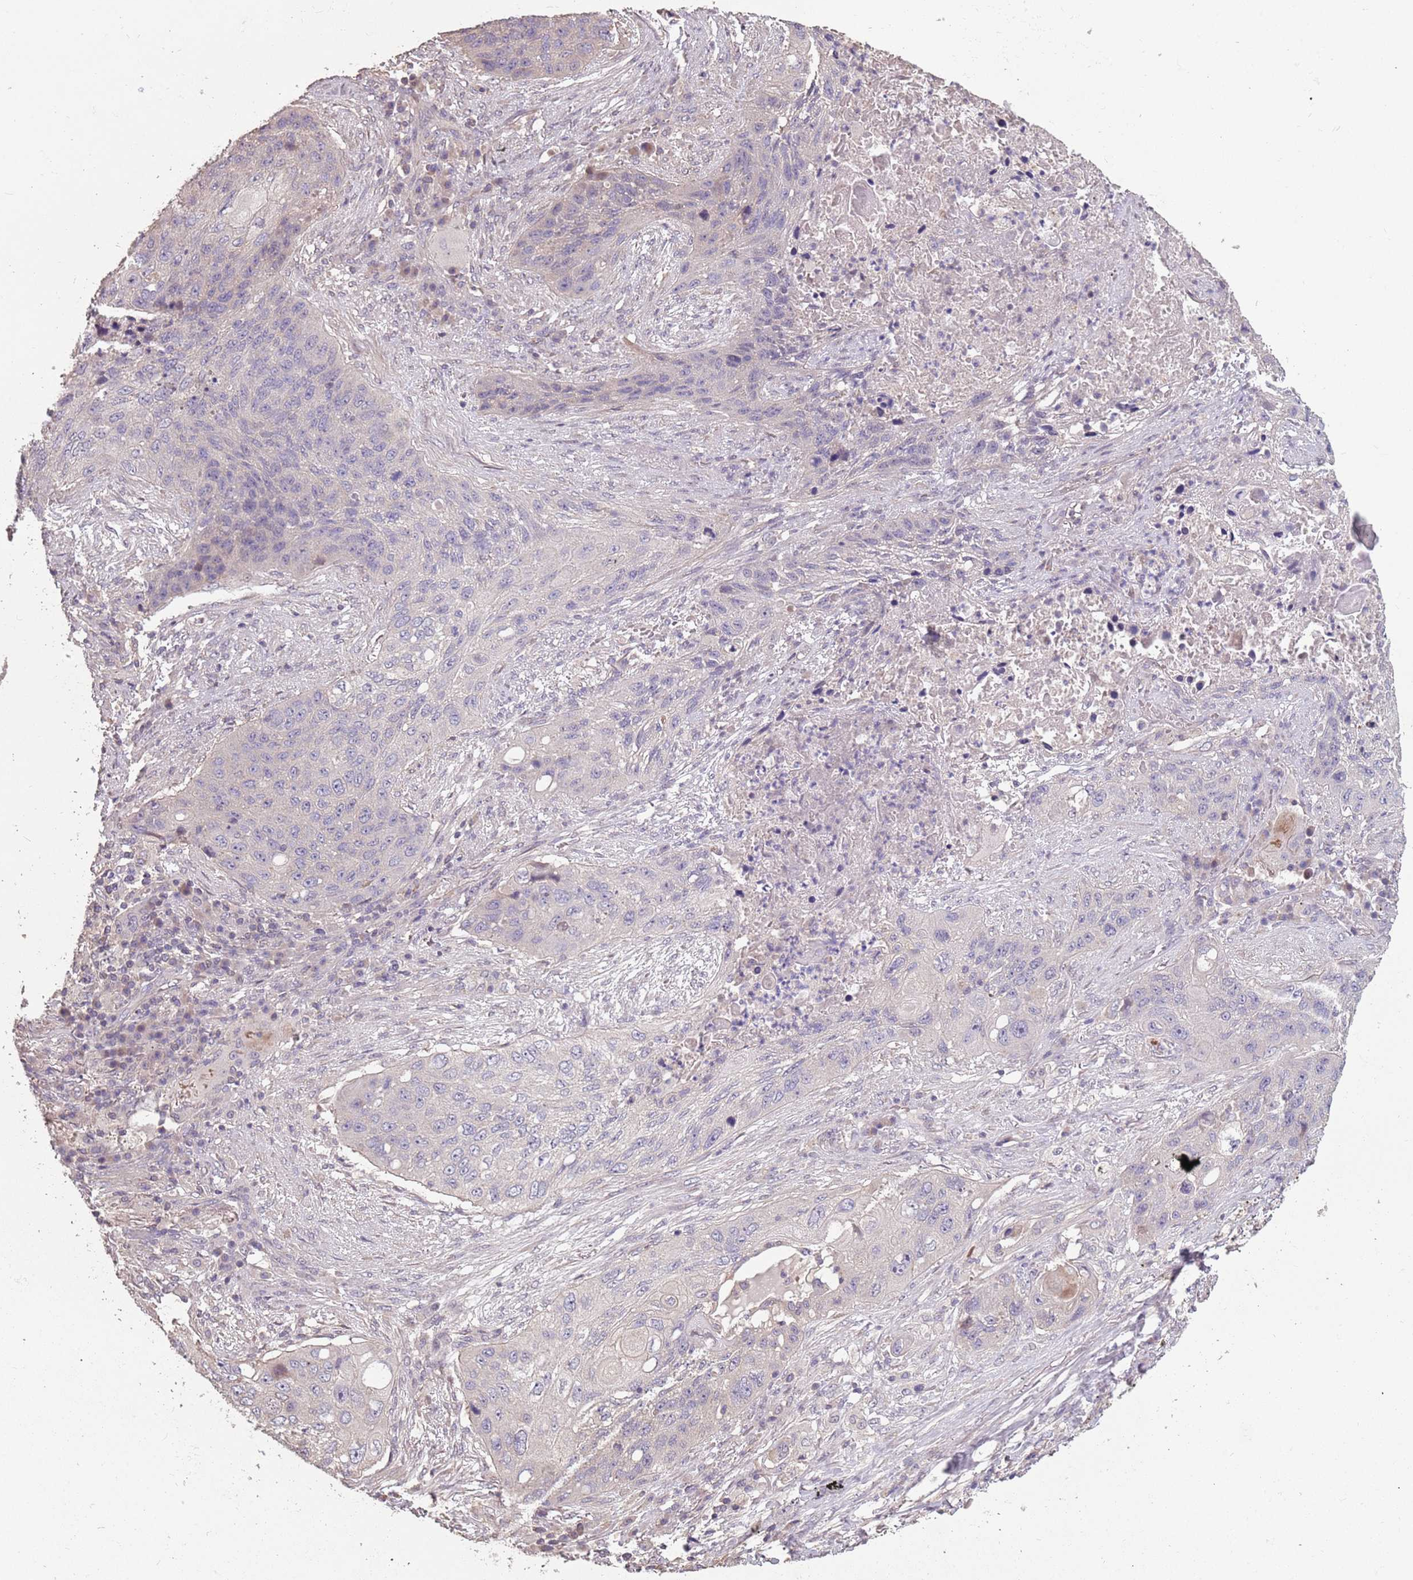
{"staining": {"intensity": "negative", "quantity": "none", "location": "none"}, "tissue": "lung cancer", "cell_type": "Tumor cells", "image_type": "cancer", "snomed": [{"axis": "morphology", "description": "Squamous cell carcinoma, NOS"}, {"axis": "topography", "description": "Lung"}], "caption": "Micrograph shows no protein expression in tumor cells of lung cancer (squamous cell carcinoma) tissue.", "gene": "MBD3L1", "patient": {"sex": "female", "age": 63}}